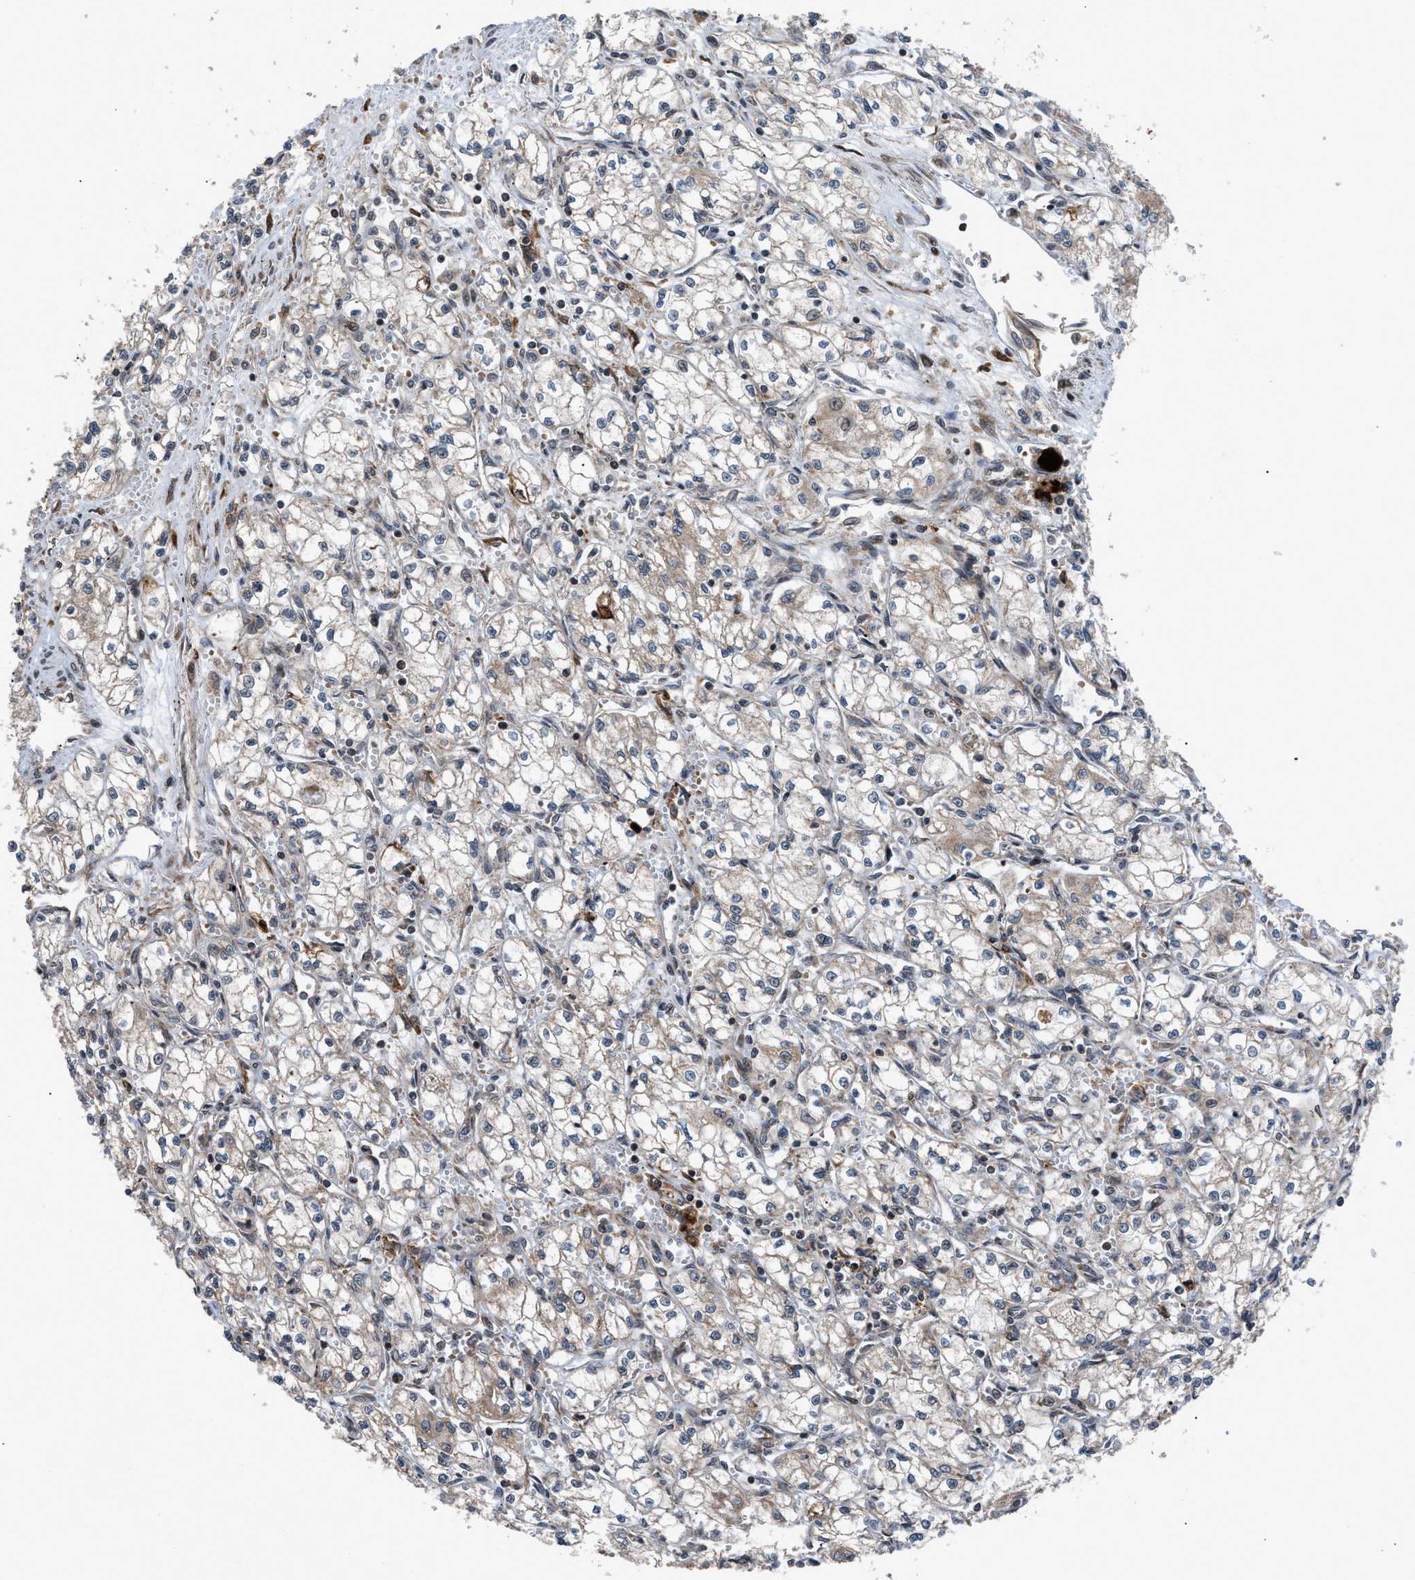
{"staining": {"intensity": "weak", "quantity": "<25%", "location": "cytoplasmic/membranous"}, "tissue": "renal cancer", "cell_type": "Tumor cells", "image_type": "cancer", "snomed": [{"axis": "morphology", "description": "Normal tissue, NOS"}, {"axis": "morphology", "description": "Adenocarcinoma, NOS"}, {"axis": "topography", "description": "Kidney"}], "caption": "IHC image of neoplastic tissue: human adenocarcinoma (renal) stained with DAB (3,3'-diaminobenzidine) displays no significant protein positivity in tumor cells.", "gene": "AP3M2", "patient": {"sex": "male", "age": 59}}